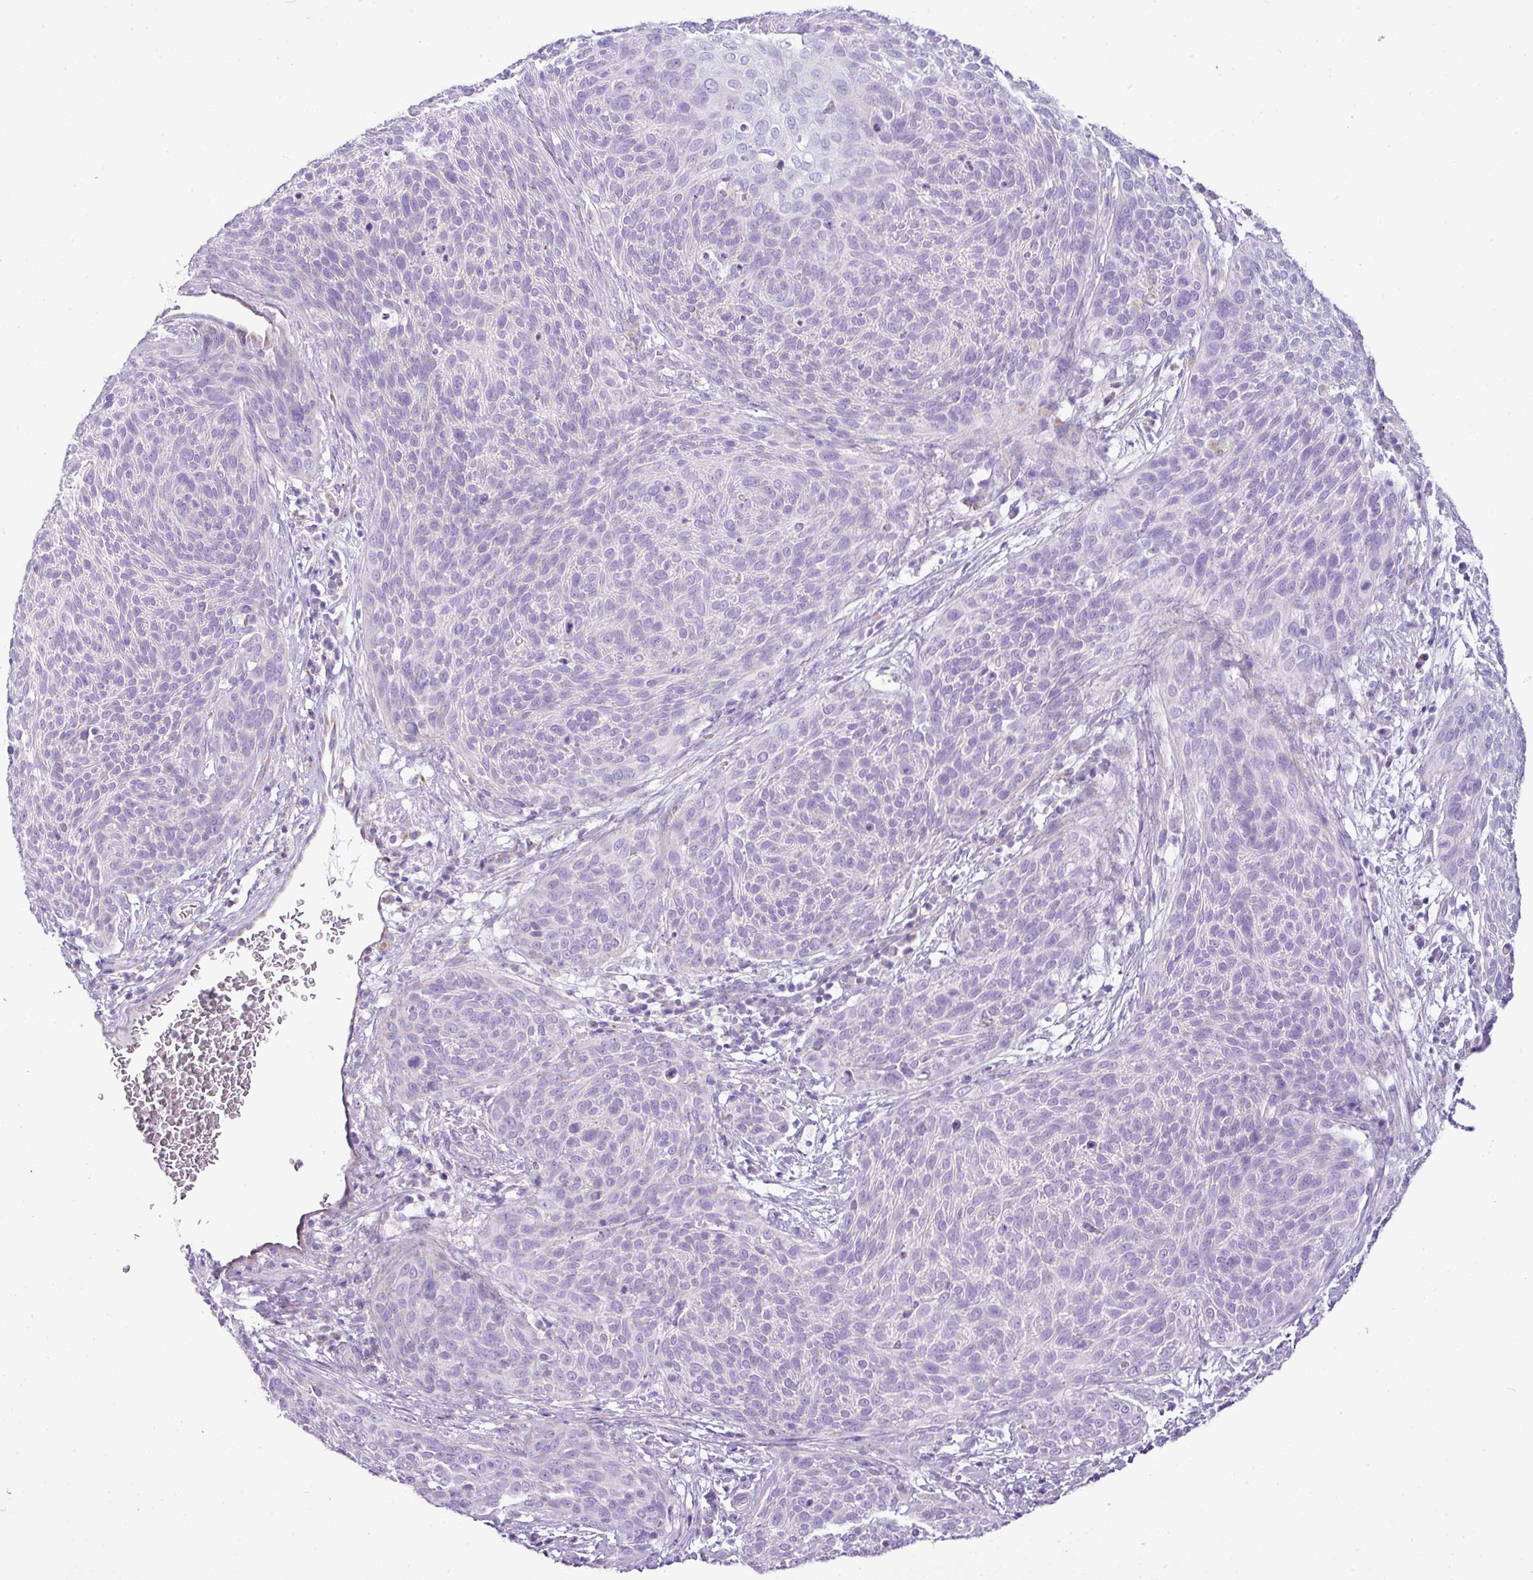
{"staining": {"intensity": "negative", "quantity": "none", "location": "none"}, "tissue": "cervical cancer", "cell_type": "Tumor cells", "image_type": "cancer", "snomed": [{"axis": "morphology", "description": "Squamous cell carcinoma, NOS"}, {"axis": "topography", "description": "Cervix"}], "caption": "Tumor cells show no significant expression in squamous cell carcinoma (cervical).", "gene": "PGAP4", "patient": {"sex": "female", "age": 31}}